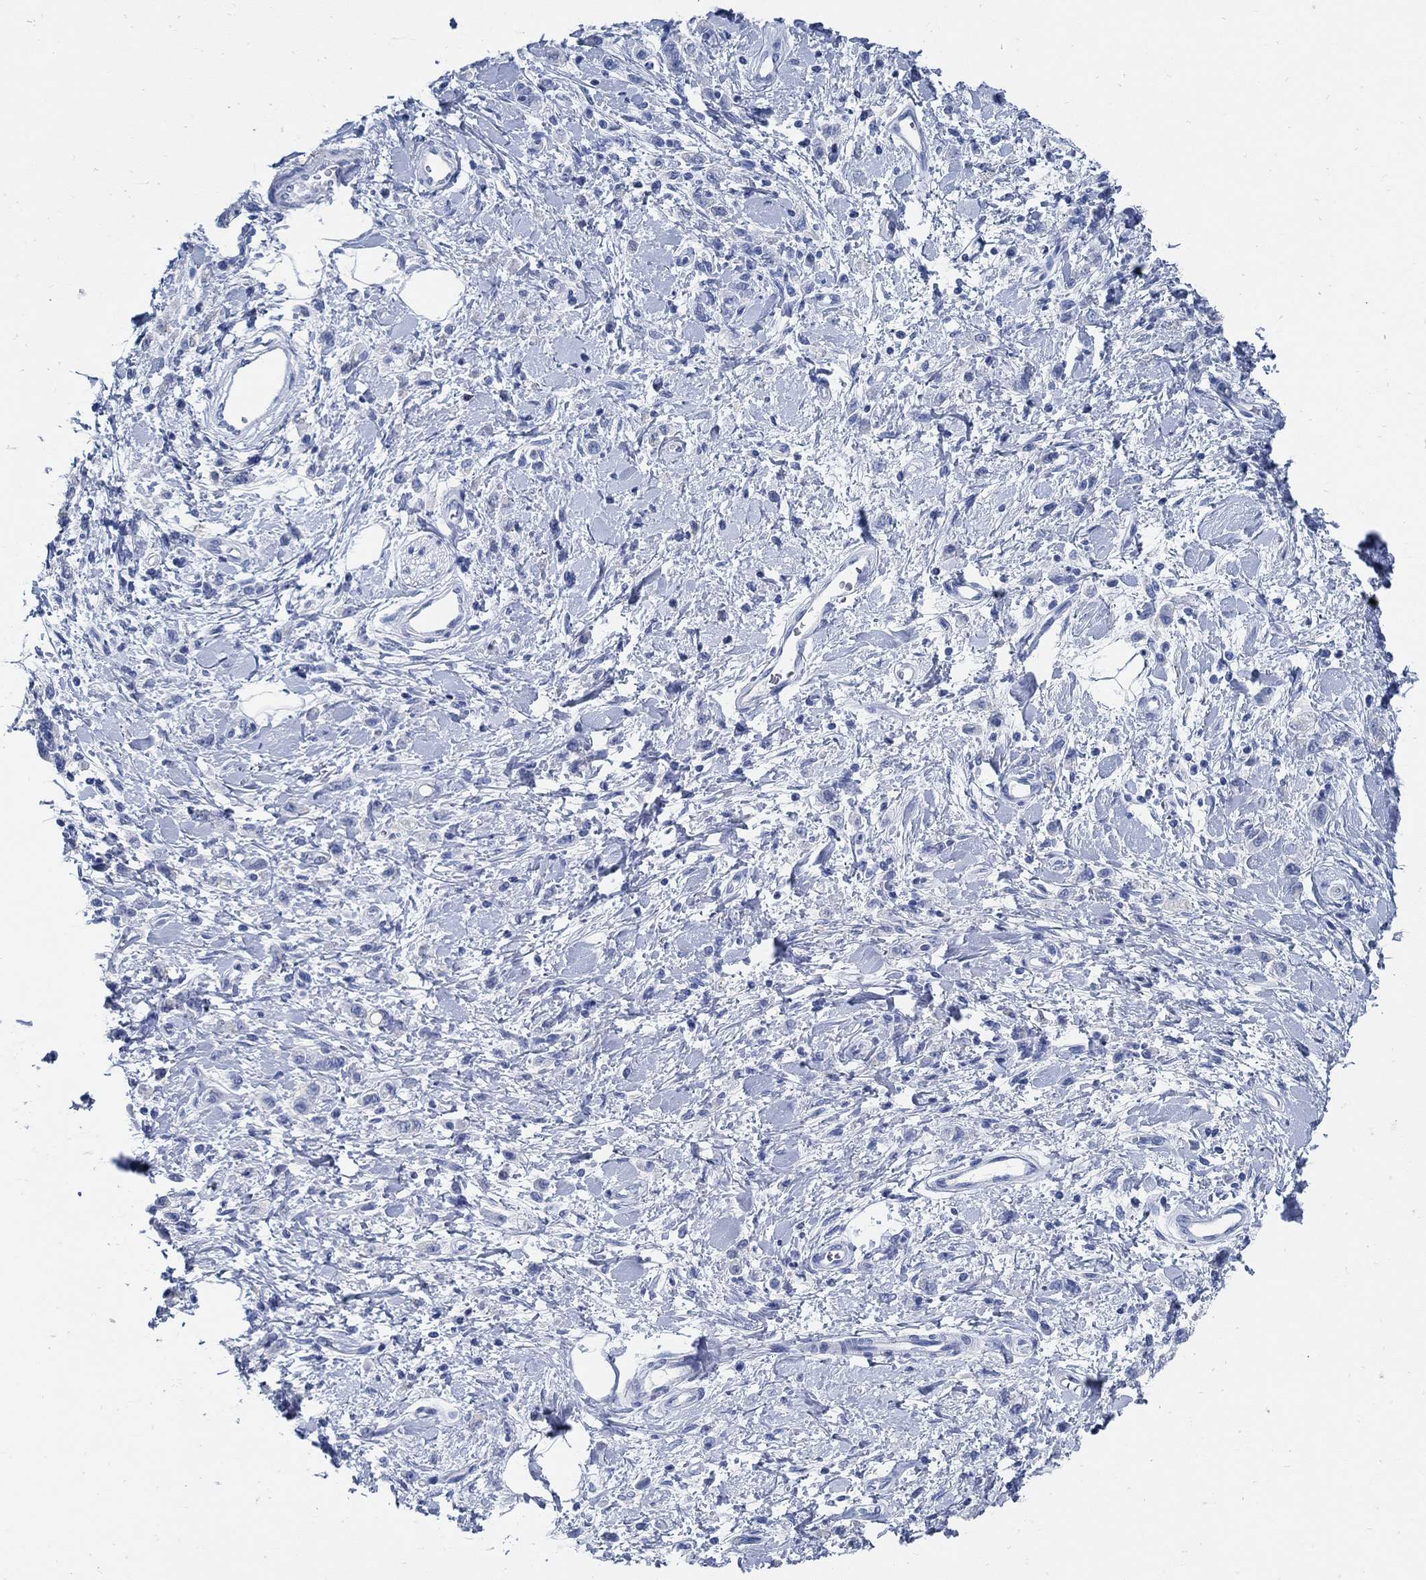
{"staining": {"intensity": "negative", "quantity": "none", "location": "none"}, "tissue": "stomach cancer", "cell_type": "Tumor cells", "image_type": "cancer", "snomed": [{"axis": "morphology", "description": "Adenocarcinoma, NOS"}, {"axis": "topography", "description": "Stomach"}], "caption": "Immunohistochemical staining of stomach cancer (adenocarcinoma) shows no significant staining in tumor cells.", "gene": "SLC45A1", "patient": {"sex": "male", "age": 77}}